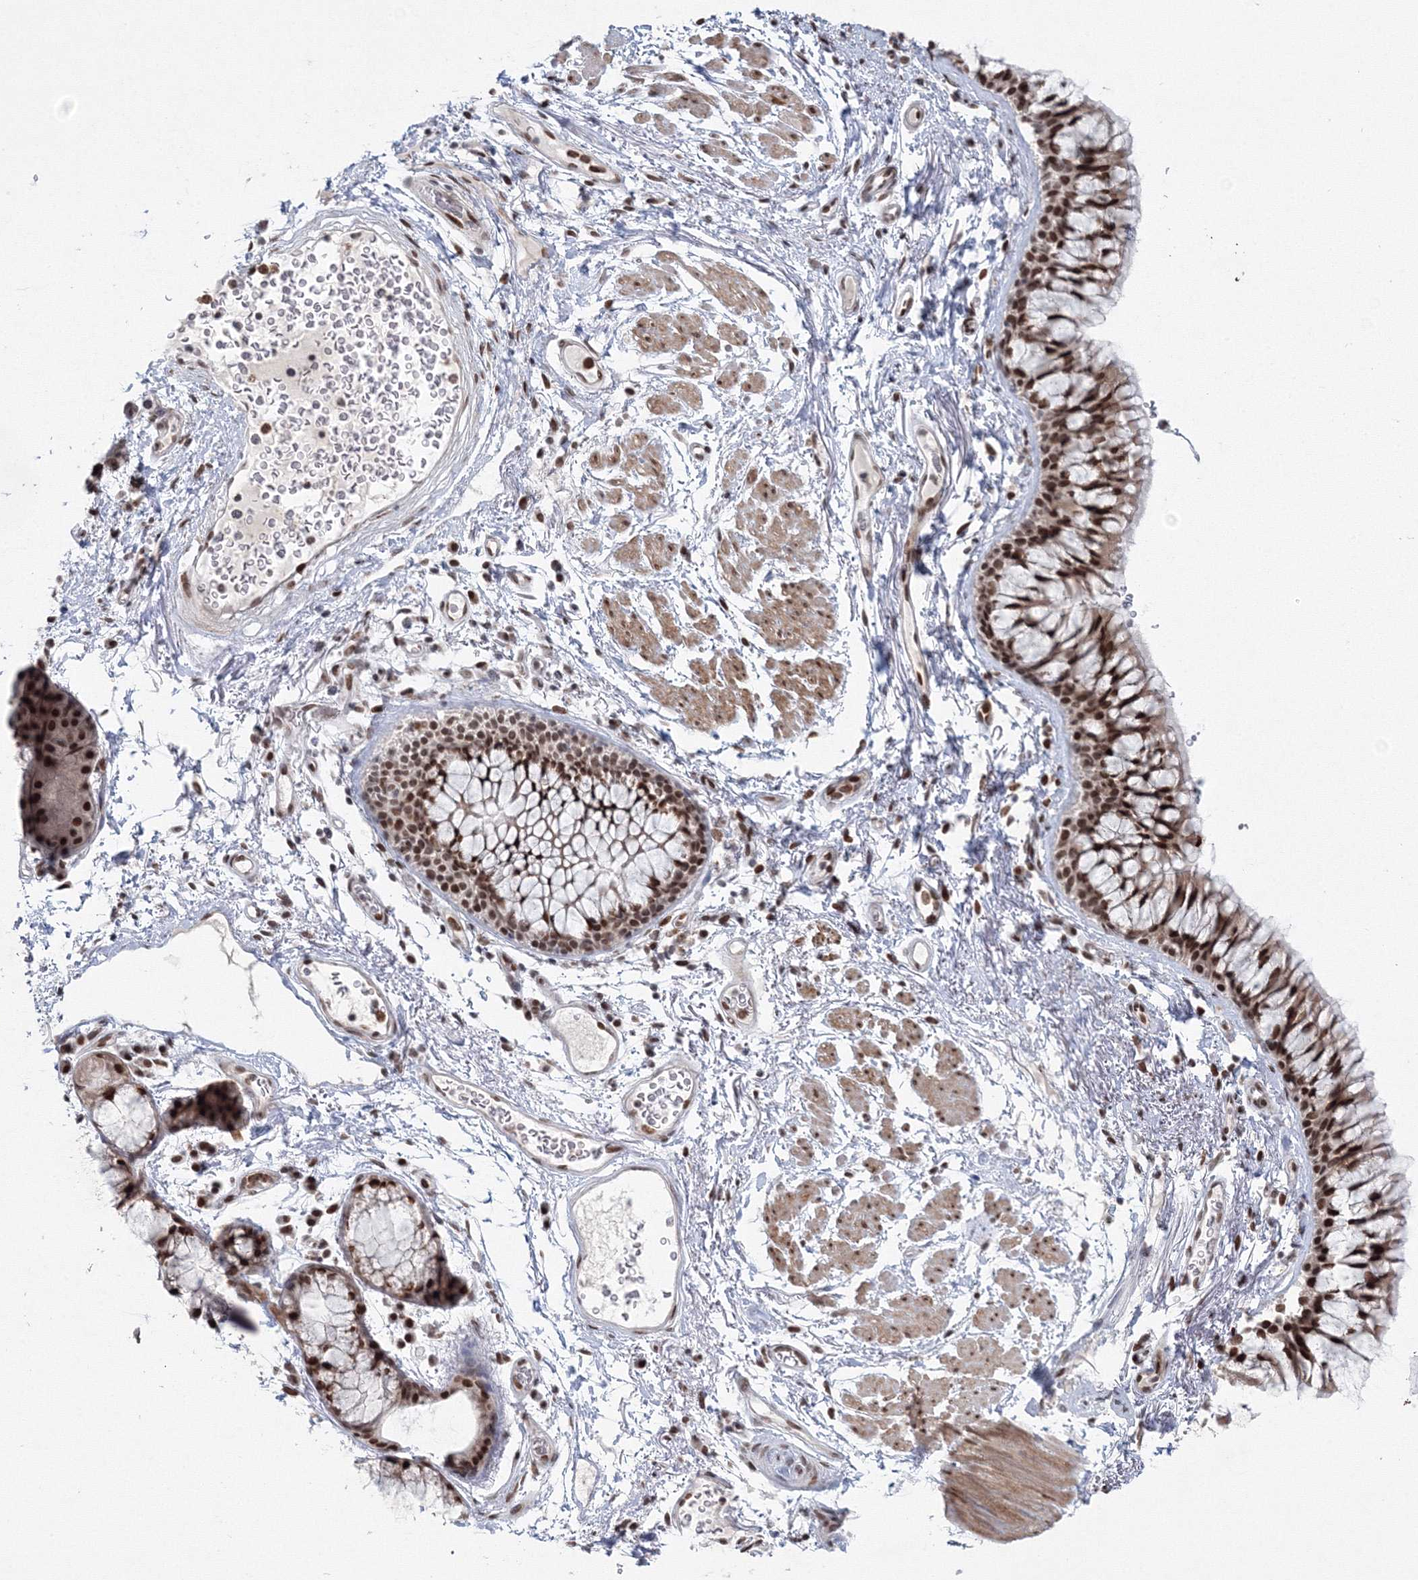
{"staining": {"intensity": "strong", "quantity": ">75%", "location": "nuclear"}, "tissue": "bronchus", "cell_type": "Respiratory epithelial cells", "image_type": "normal", "snomed": [{"axis": "morphology", "description": "Normal tissue, NOS"}, {"axis": "topography", "description": "Cartilage tissue"}, {"axis": "topography", "description": "Bronchus"}], "caption": "Immunohistochemical staining of unremarkable bronchus shows strong nuclear protein expression in approximately >75% of respiratory epithelial cells.", "gene": "C3orf33", "patient": {"sex": "female", "age": 73}}